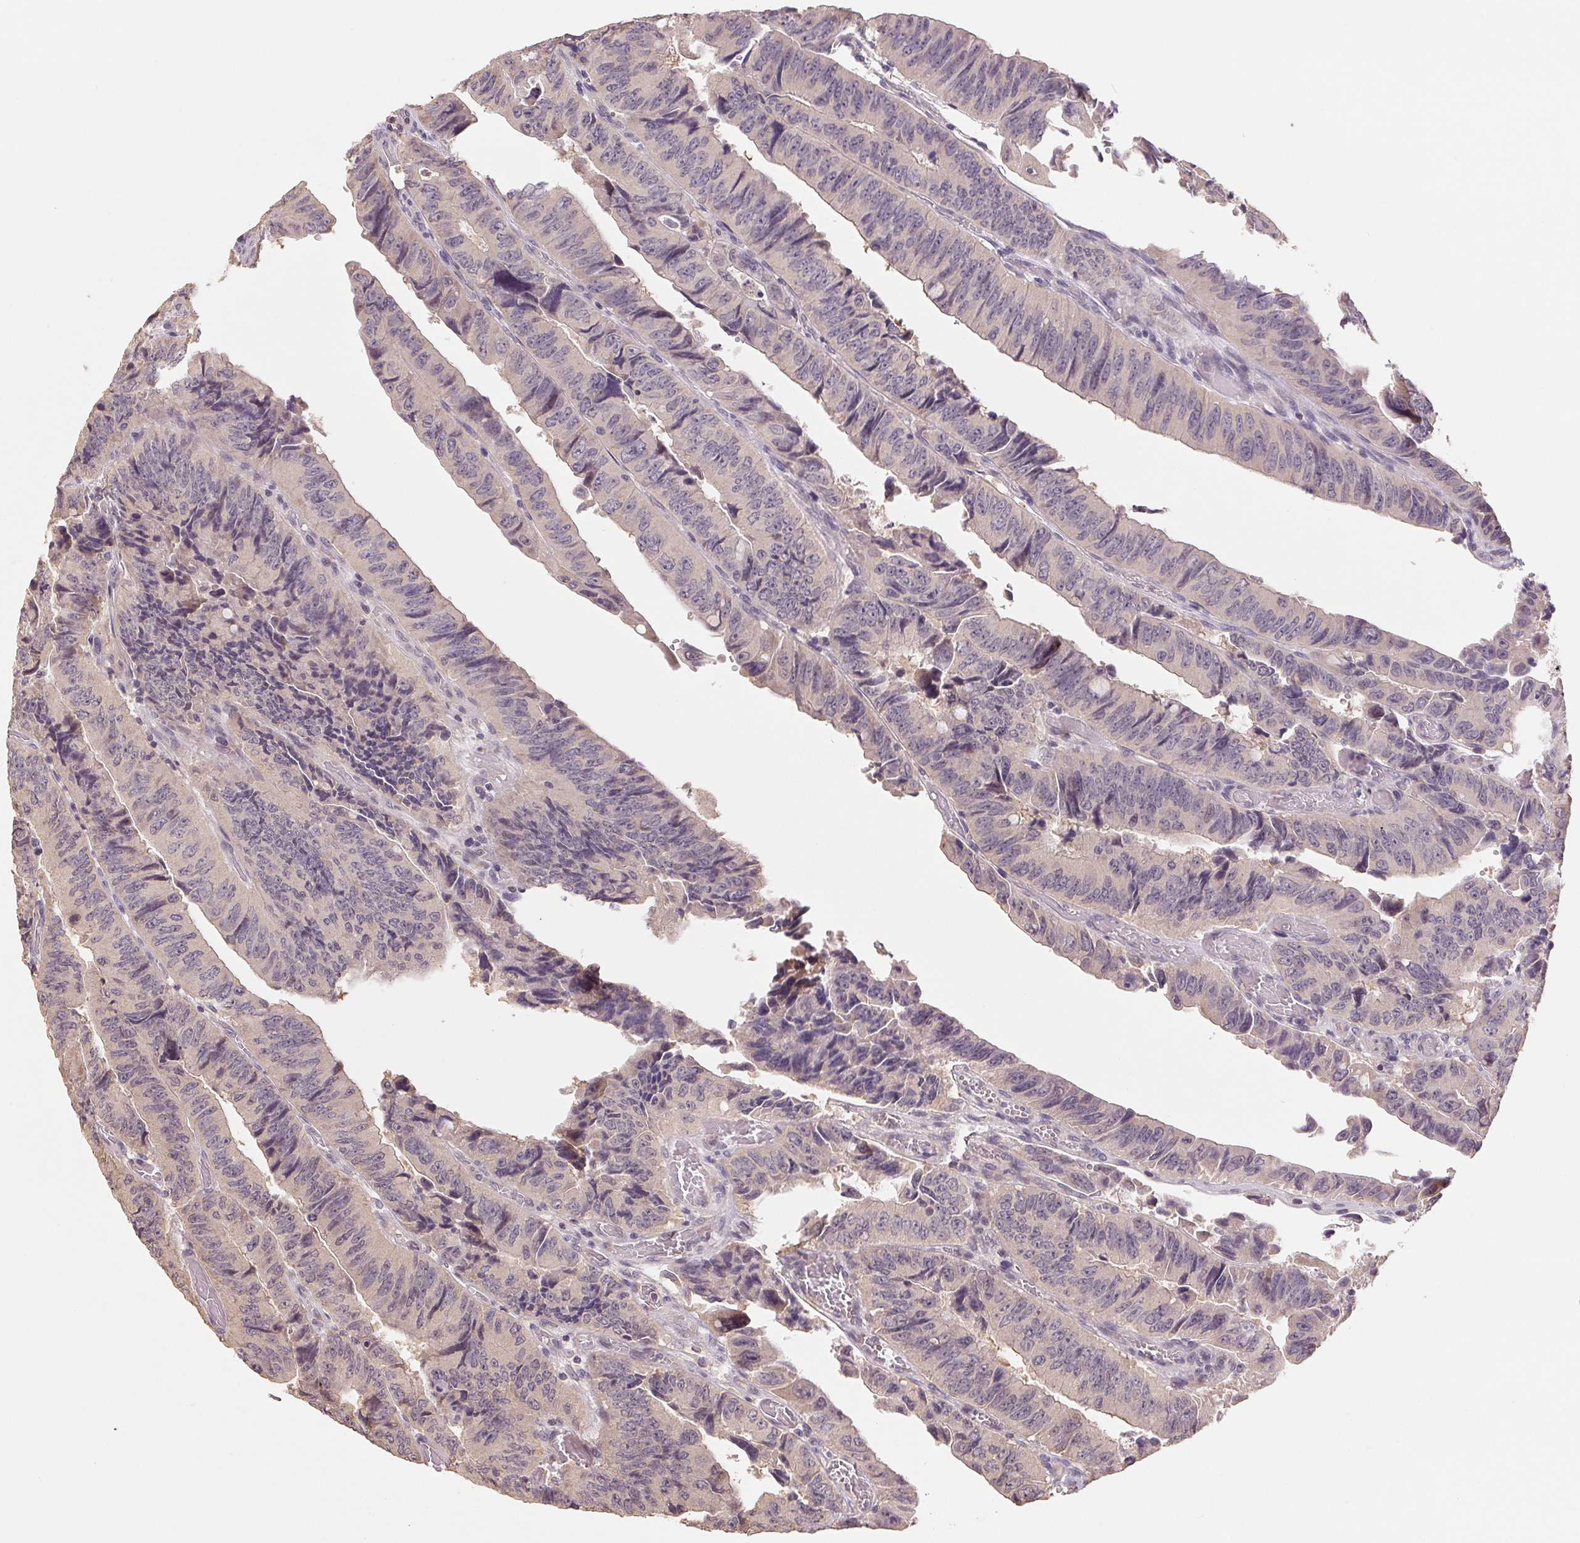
{"staining": {"intensity": "negative", "quantity": "none", "location": "none"}, "tissue": "colorectal cancer", "cell_type": "Tumor cells", "image_type": "cancer", "snomed": [{"axis": "morphology", "description": "Adenocarcinoma, NOS"}, {"axis": "topography", "description": "Colon"}], "caption": "This is an IHC photomicrograph of colorectal cancer. There is no expression in tumor cells.", "gene": "COX14", "patient": {"sex": "female", "age": 84}}